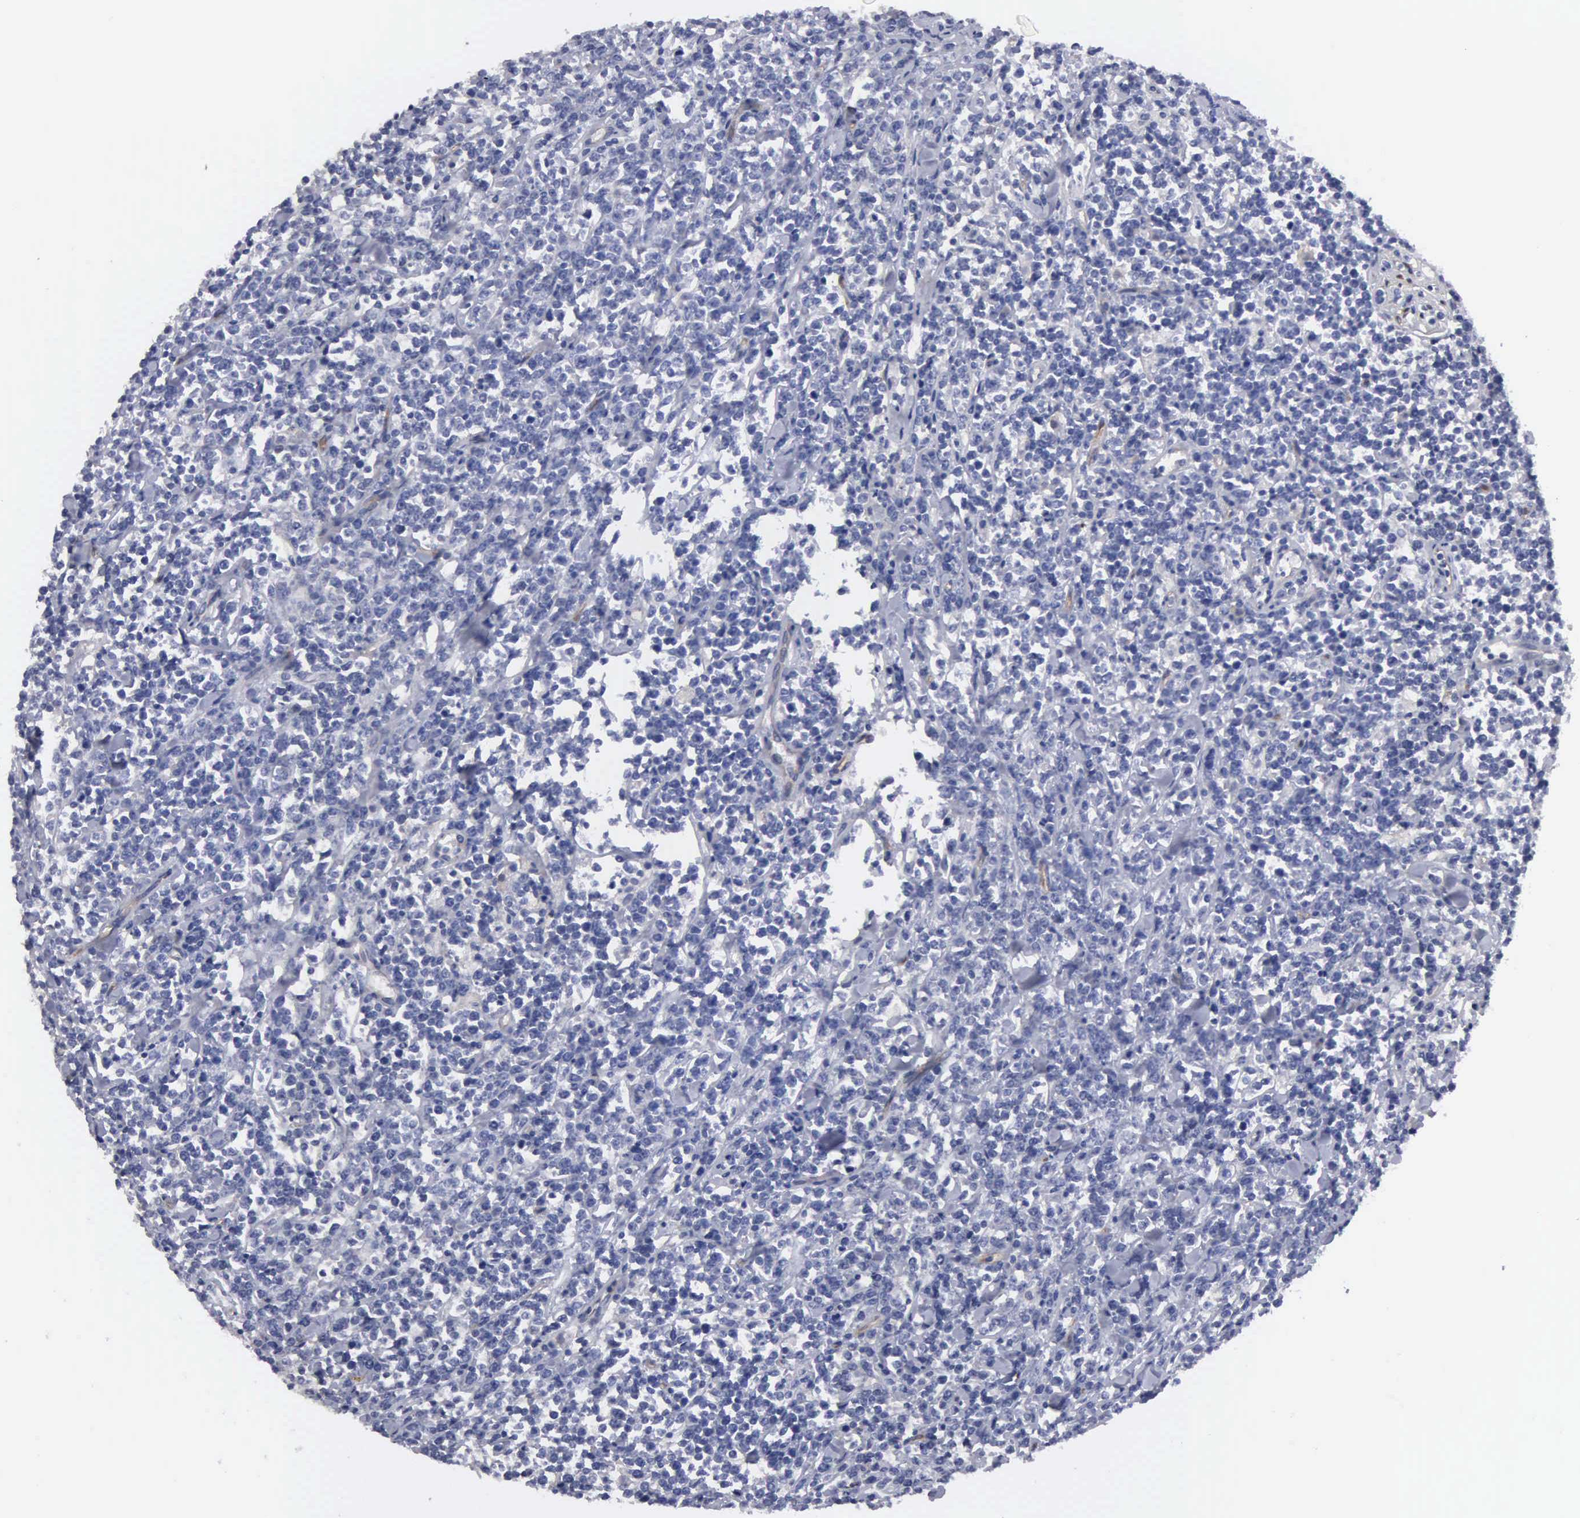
{"staining": {"intensity": "negative", "quantity": "none", "location": "none"}, "tissue": "lymphoma", "cell_type": "Tumor cells", "image_type": "cancer", "snomed": [{"axis": "morphology", "description": "Malignant lymphoma, non-Hodgkin's type, High grade"}, {"axis": "topography", "description": "Small intestine"}, {"axis": "topography", "description": "Colon"}], "caption": "This is an immunohistochemistry histopathology image of human high-grade malignant lymphoma, non-Hodgkin's type. There is no staining in tumor cells.", "gene": "RDX", "patient": {"sex": "male", "age": 8}}